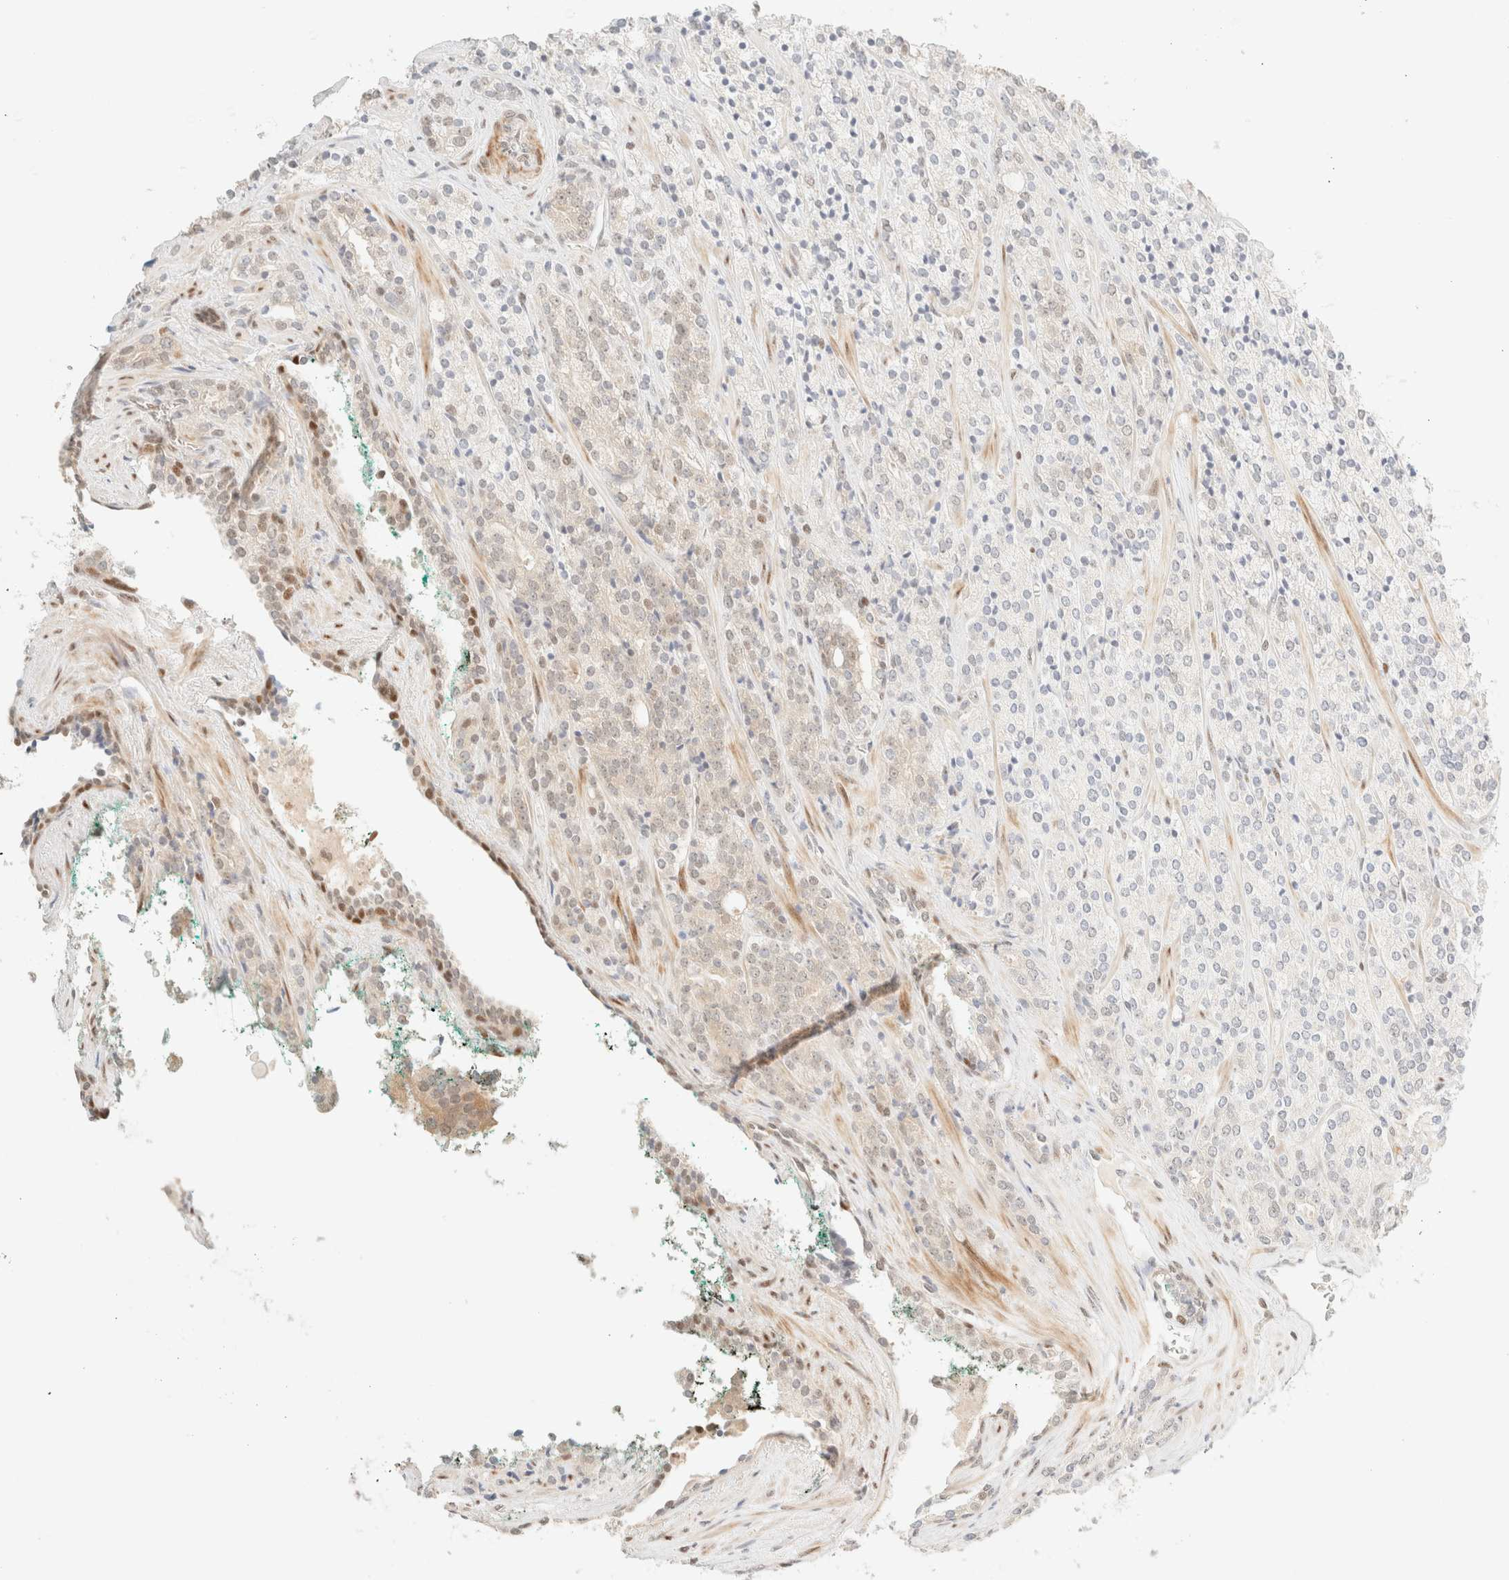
{"staining": {"intensity": "weak", "quantity": "<25%", "location": "nuclear"}, "tissue": "prostate cancer", "cell_type": "Tumor cells", "image_type": "cancer", "snomed": [{"axis": "morphology", "description": "Adenocarcinoma, High grade"}, {"axis": "topography", "description": "Prostate"}], "caption": "IHC of human prostate cancer (adenocarcinoma (high-grade)) reveals no positivity in tumor cells.", "gene": "TSR1", "patient": {"sex": "male", "age": 71}}